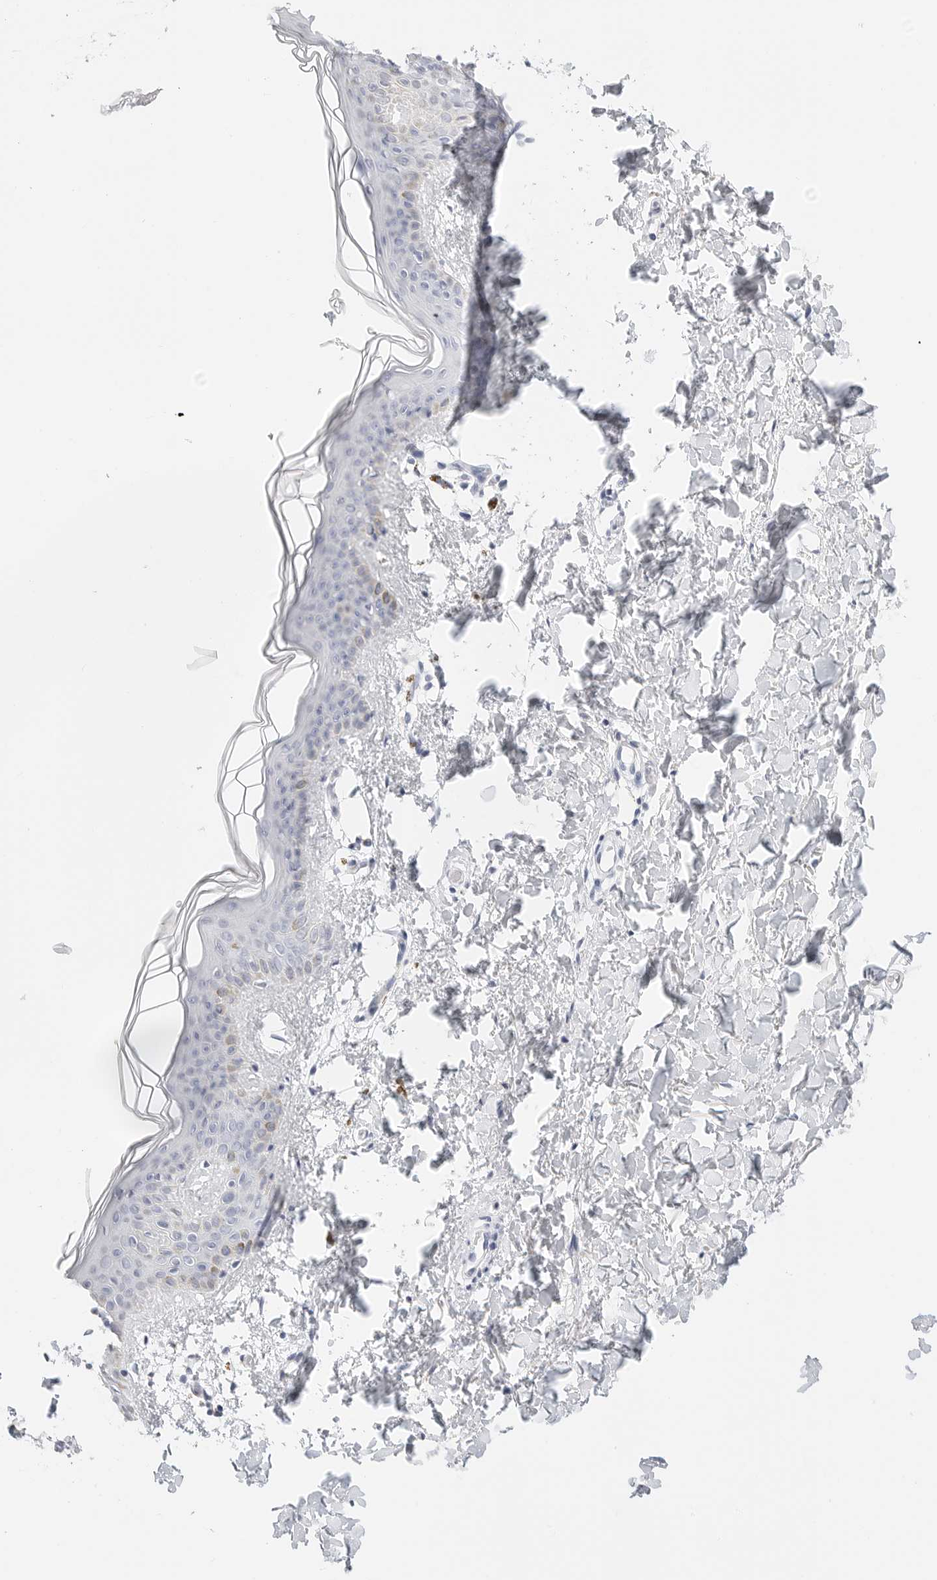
{"staining": {"intensity": "negative", "quantity": "none", "location": "none"}, "tissue": "skin", "cell_type": "Fibroblasts", "image_type": "normal", "snomed": [{"axis": "morphology", "description": "Normal tissue, NOS"}, {"axis": "topography", "description": "Skin"}], "caption": "Protein analysis of unremarkable skin reveals no significant staining in fibroblasts. Nuclei are stained in blue.", "gene": "TFF2", "patient": {"sex": "female", "age": 46}}